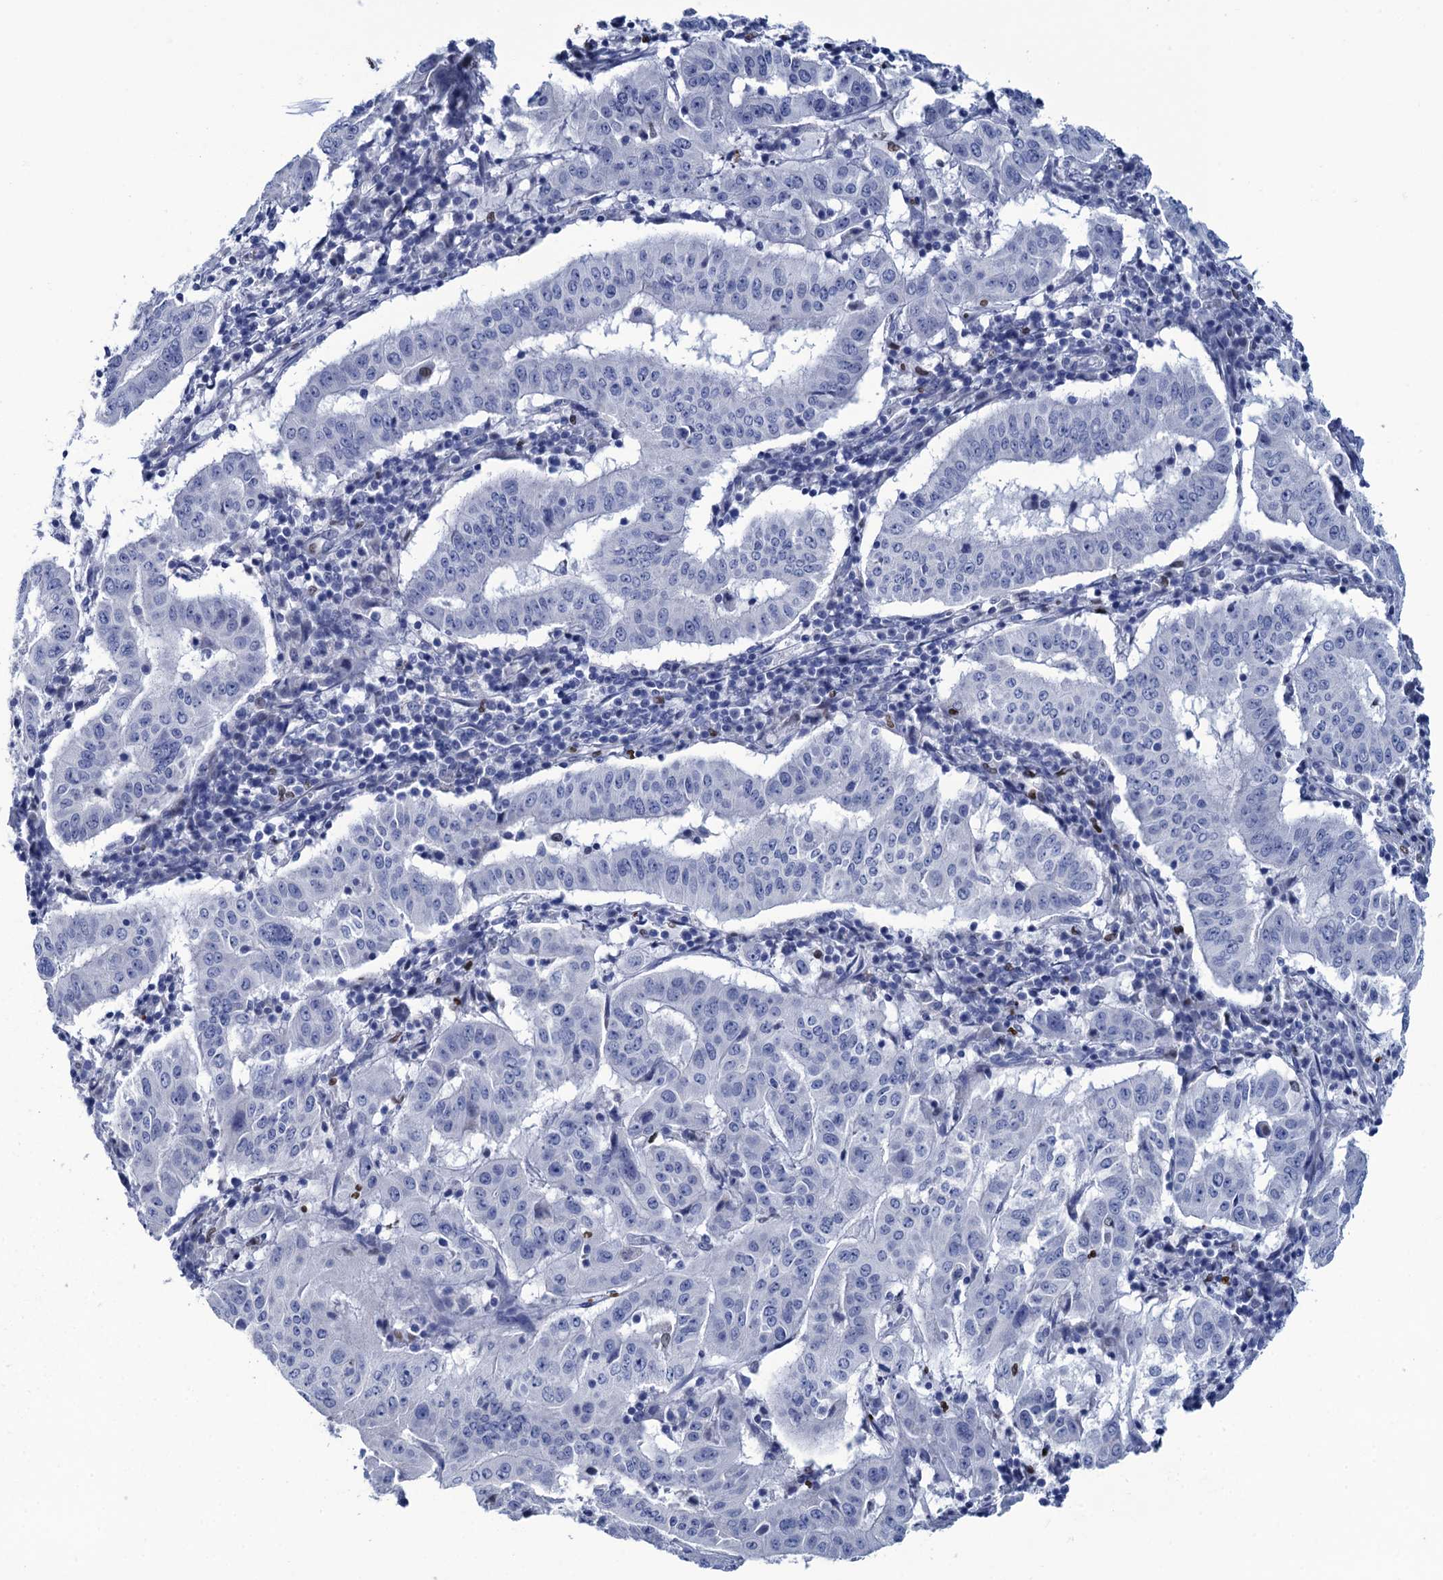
{"staining": {"intensity": "negative", "quantity": "none", "location": "none"}, "tissue": "pancreatic cancer", "cell_type": "Tumor cells", "image_type": "cancer", "snomed": [{"axis": "morphology", "description": "Adenocarcinoma, NOS"}, {"axis": "topography", "description": "Pancreas"}], "caption": "The micrograph displays no staining of tumor cells in pancreatic adenocarcinoma. (Immunohistochemistry, brightfield microscopy, high magnification).", "gene": "RHCG", "patient": {"sex": "male", "age": 63}}